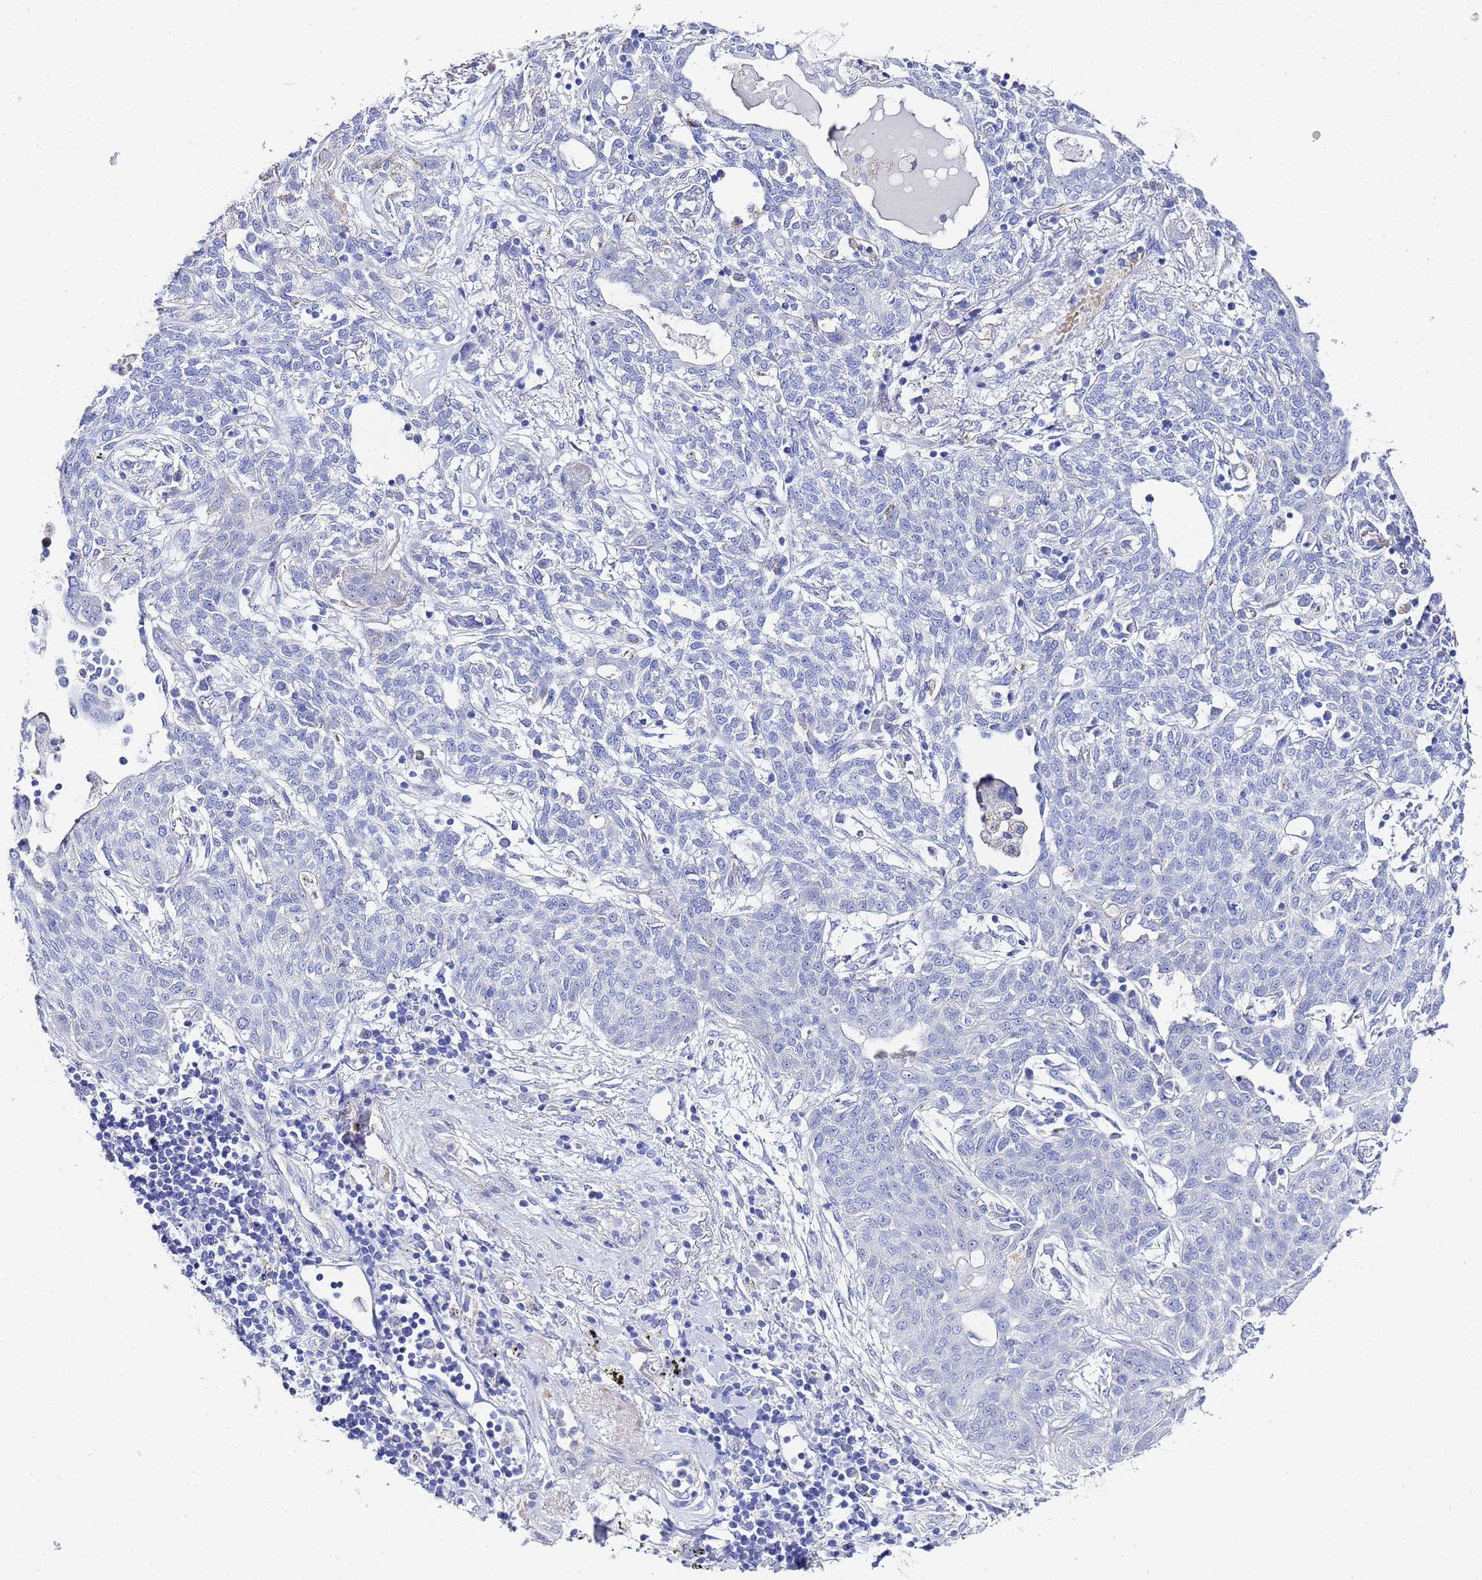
{"staining": {"intensity": "negative", "quantity": "none", "location": "none"}, "tissue": "lung cancer", "cell_type": "Tumor cells", "image_type": "cancer", "snomed": [{"axis": "morphology", "description": "Squamous cell carcinoma, NOS"}, {"axis": "topography", "description": "Lung"}], "caption": "This is a micrograph of IHC staining of lung cancer, which shows no staining in tumor cells. Nuclei are stained in blue.", "gene": "ZNF26", "patient": {"sex": "female", "age": 70}}